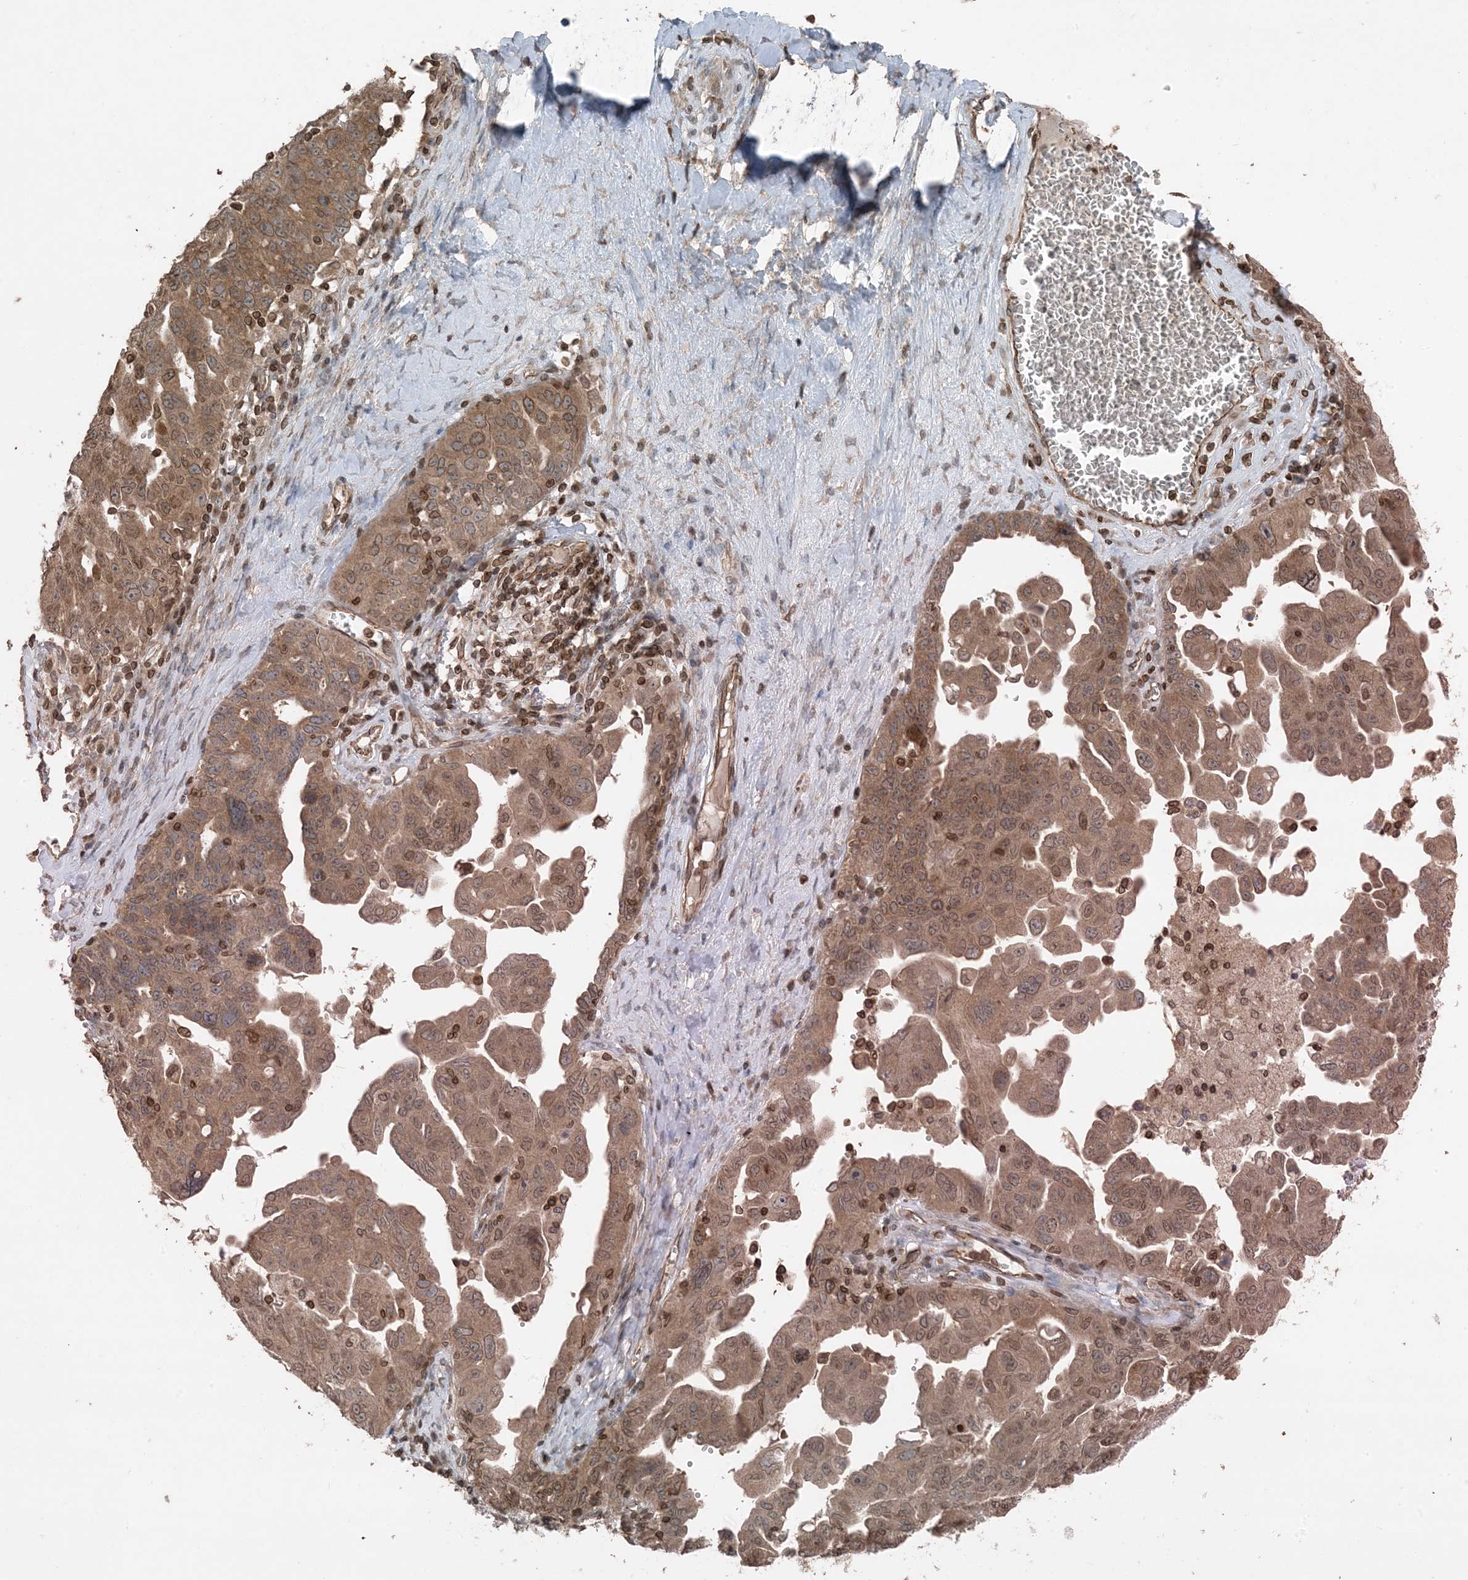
{"staining": {"intensity": "moderate", "quantity": ">75%", "location": "cytoplasmic/membranous,nuclear"}, "tissue": "ovarian cancer", "cell_type": "Tumor cells", "image_type": "cancer", "snomed": [{"axis": "morphology", "description": "Carcinoma, endometroid"}, {"axis": "topography", "description": "Ovary"}], "caption": "Tumor cells reveal moderate cytoplasmic/membranous and nuclear expression in approximately >75% of cells in ovarian cancer.", "gene": "ZFAND2B", "patient": {"sex": "female", "age": 62}}